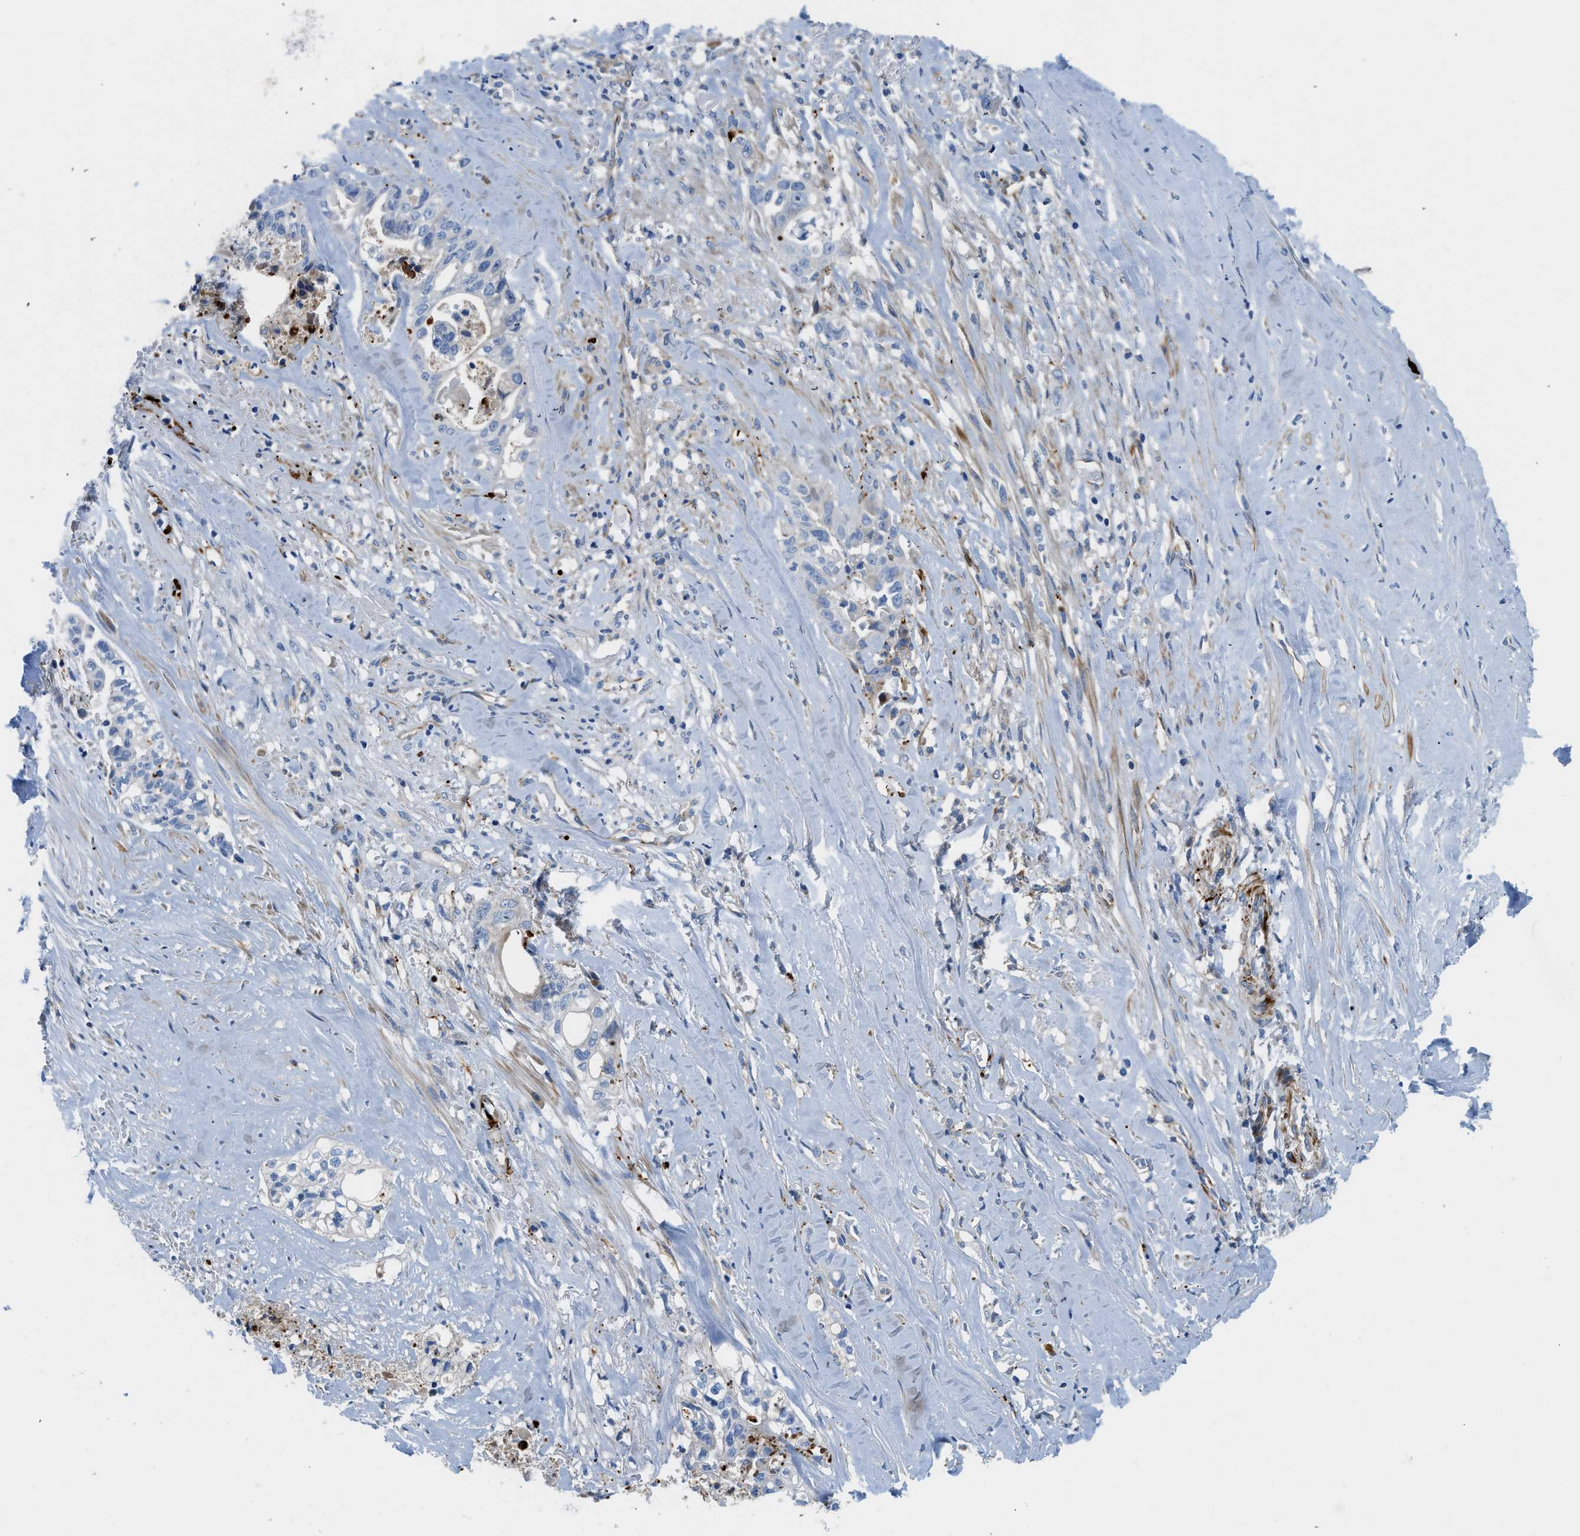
{"staining": {"intensity": "negative", "quantity": "none", "location": "none"}, "tissue": "liver cancer", "cell_type": "Tumor cells", "image_type": "cancer", "snomed": [{"axis": "morphology", "description": "Cholangiocarcinoma"}, {"axis": "topography", "description": "Liver"}], "caption": "Liver cholangiocarcinoma was stained to show a protein in brown. There is no significant positivity in tumor cells.", "gene": "XCR1", "patient": {"sex": "female", "age": 70}}